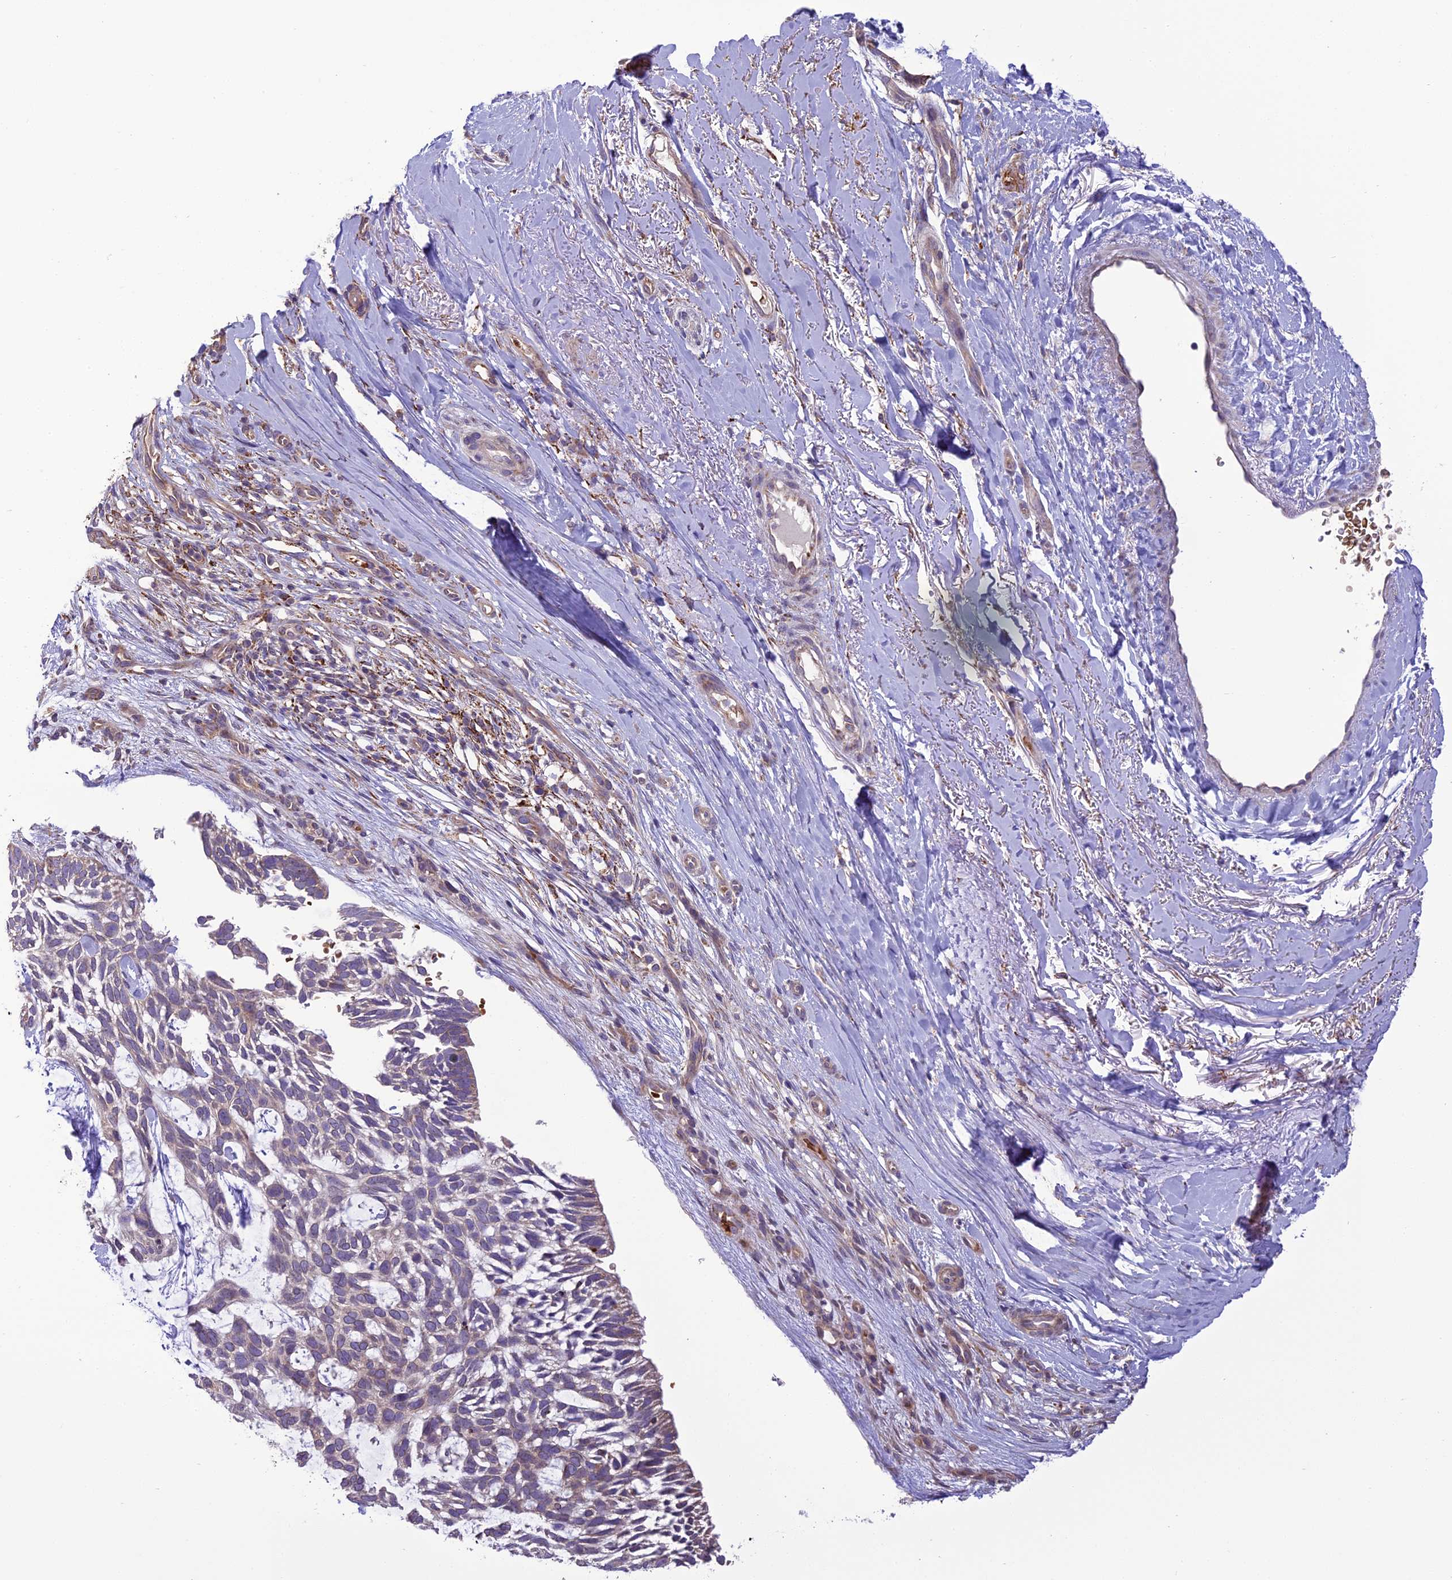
{"staining": {"intensity": "weak", "quantity": "<25%", "location": "cytoplasmic/membranous"}, "tissue": "skin cancer", "cell_type": "Tumor cells", "image_type": "cancer", "snomed": [{"axis": "morphology", "description": "Basal cell carcinoma"}, {"axis": "topography", "description": "Skin"}], "caption": "Immunohistochemistry of basal cell carcinoma (skin) shows no positivity in tumor cells.", "gene": "TBC1D24", "patient": {"sex": "male", "age": 88}}